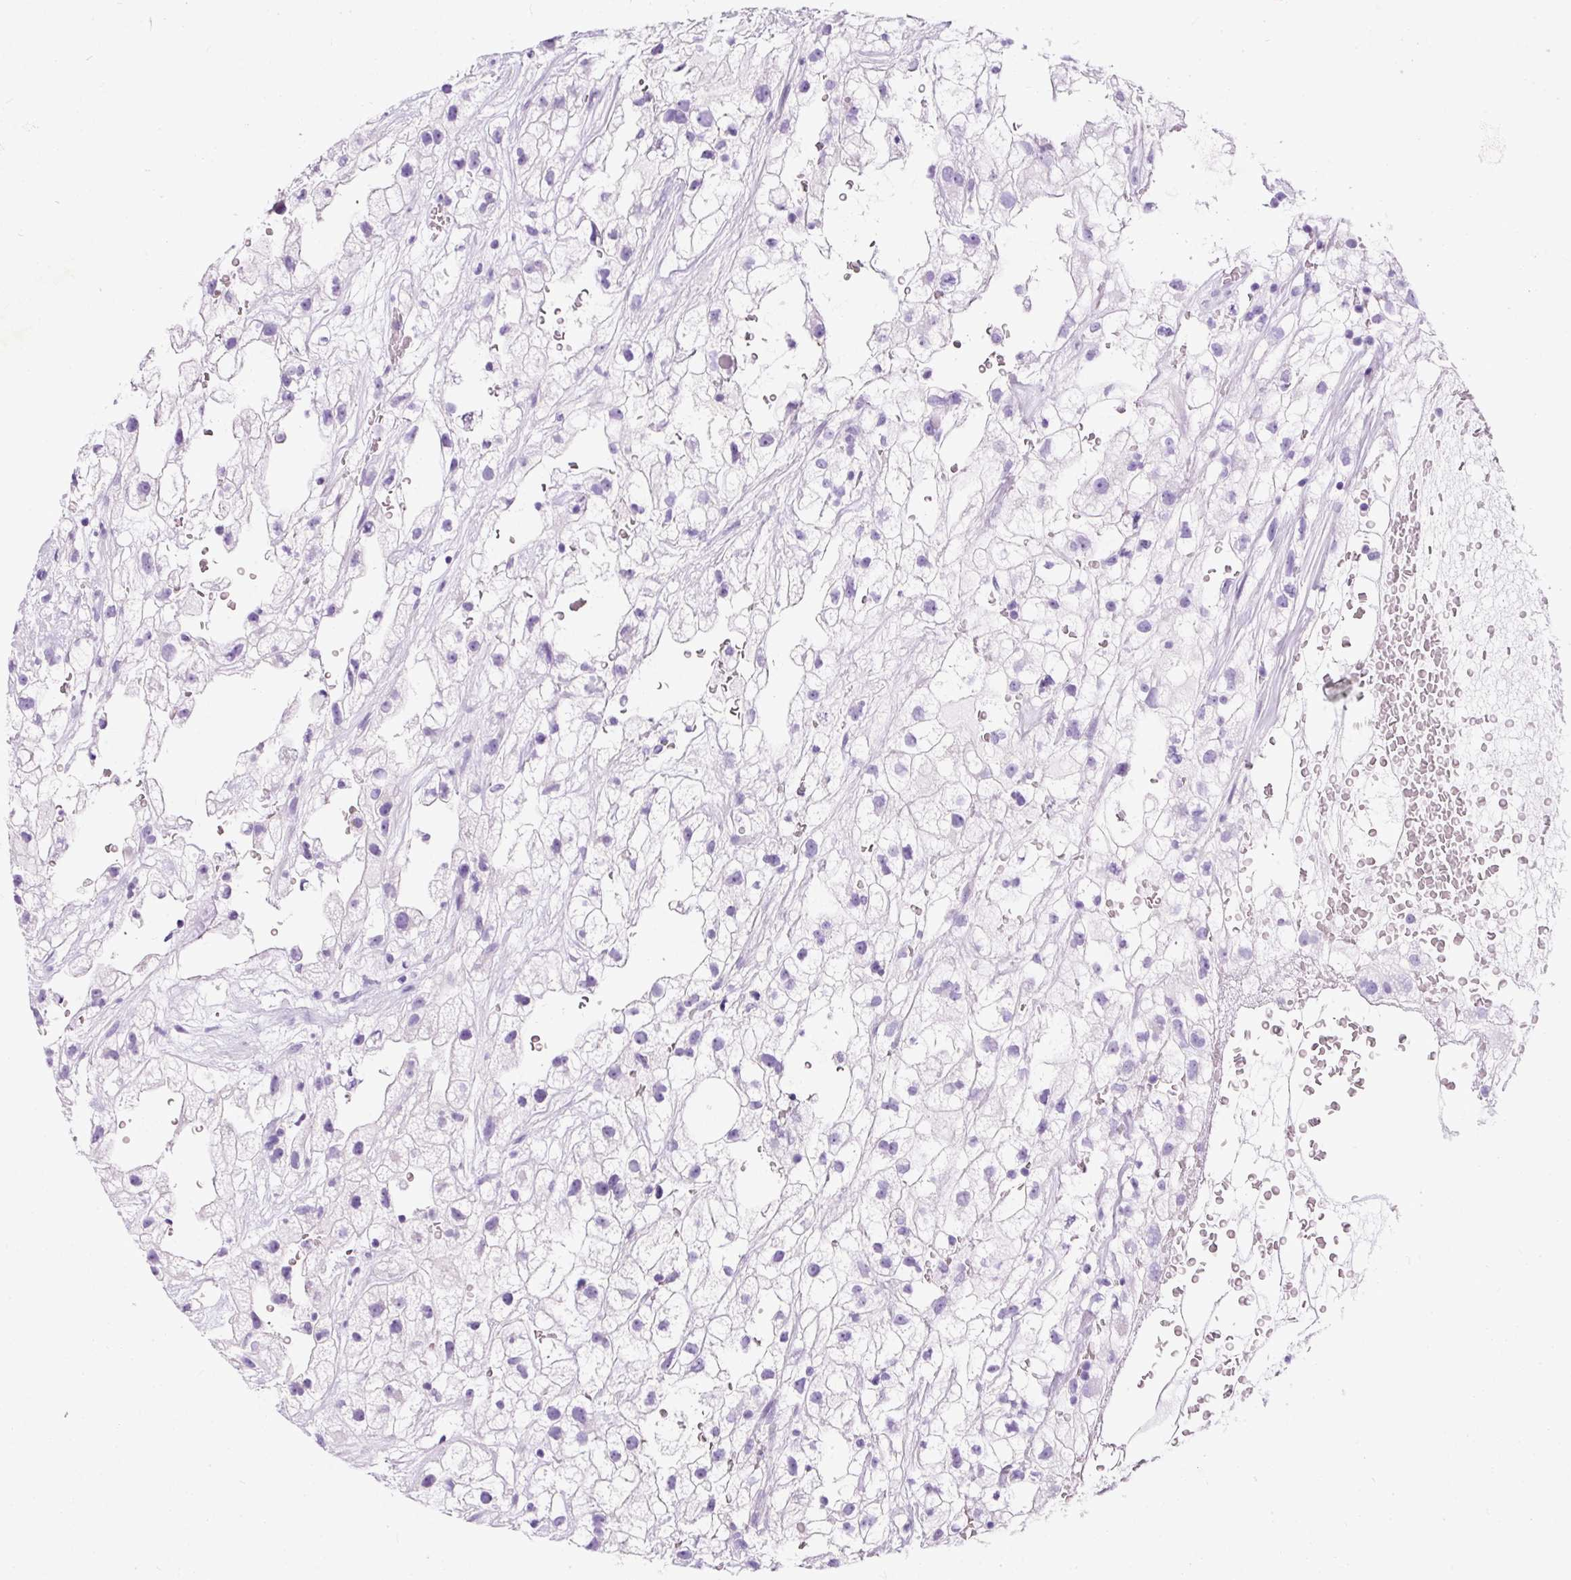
{"staining": {"intensity": "negative", "quantity": "none", "location": "none"}, "tissue": "renal cancer", "cell_type": "Tumor cells", "image_type": "cancer", "snomed": [{"axis": "morphology", "description": "Adenocarcinoma, NOS"}, {"axis": "topography", "description": "Kidney"}], "caption": "Renal cancer was stained to show a protein in brown. There is no significant staining in tumor cells.", "gene": "STOX2", "patient": {"sex": "male", "age": 59}}